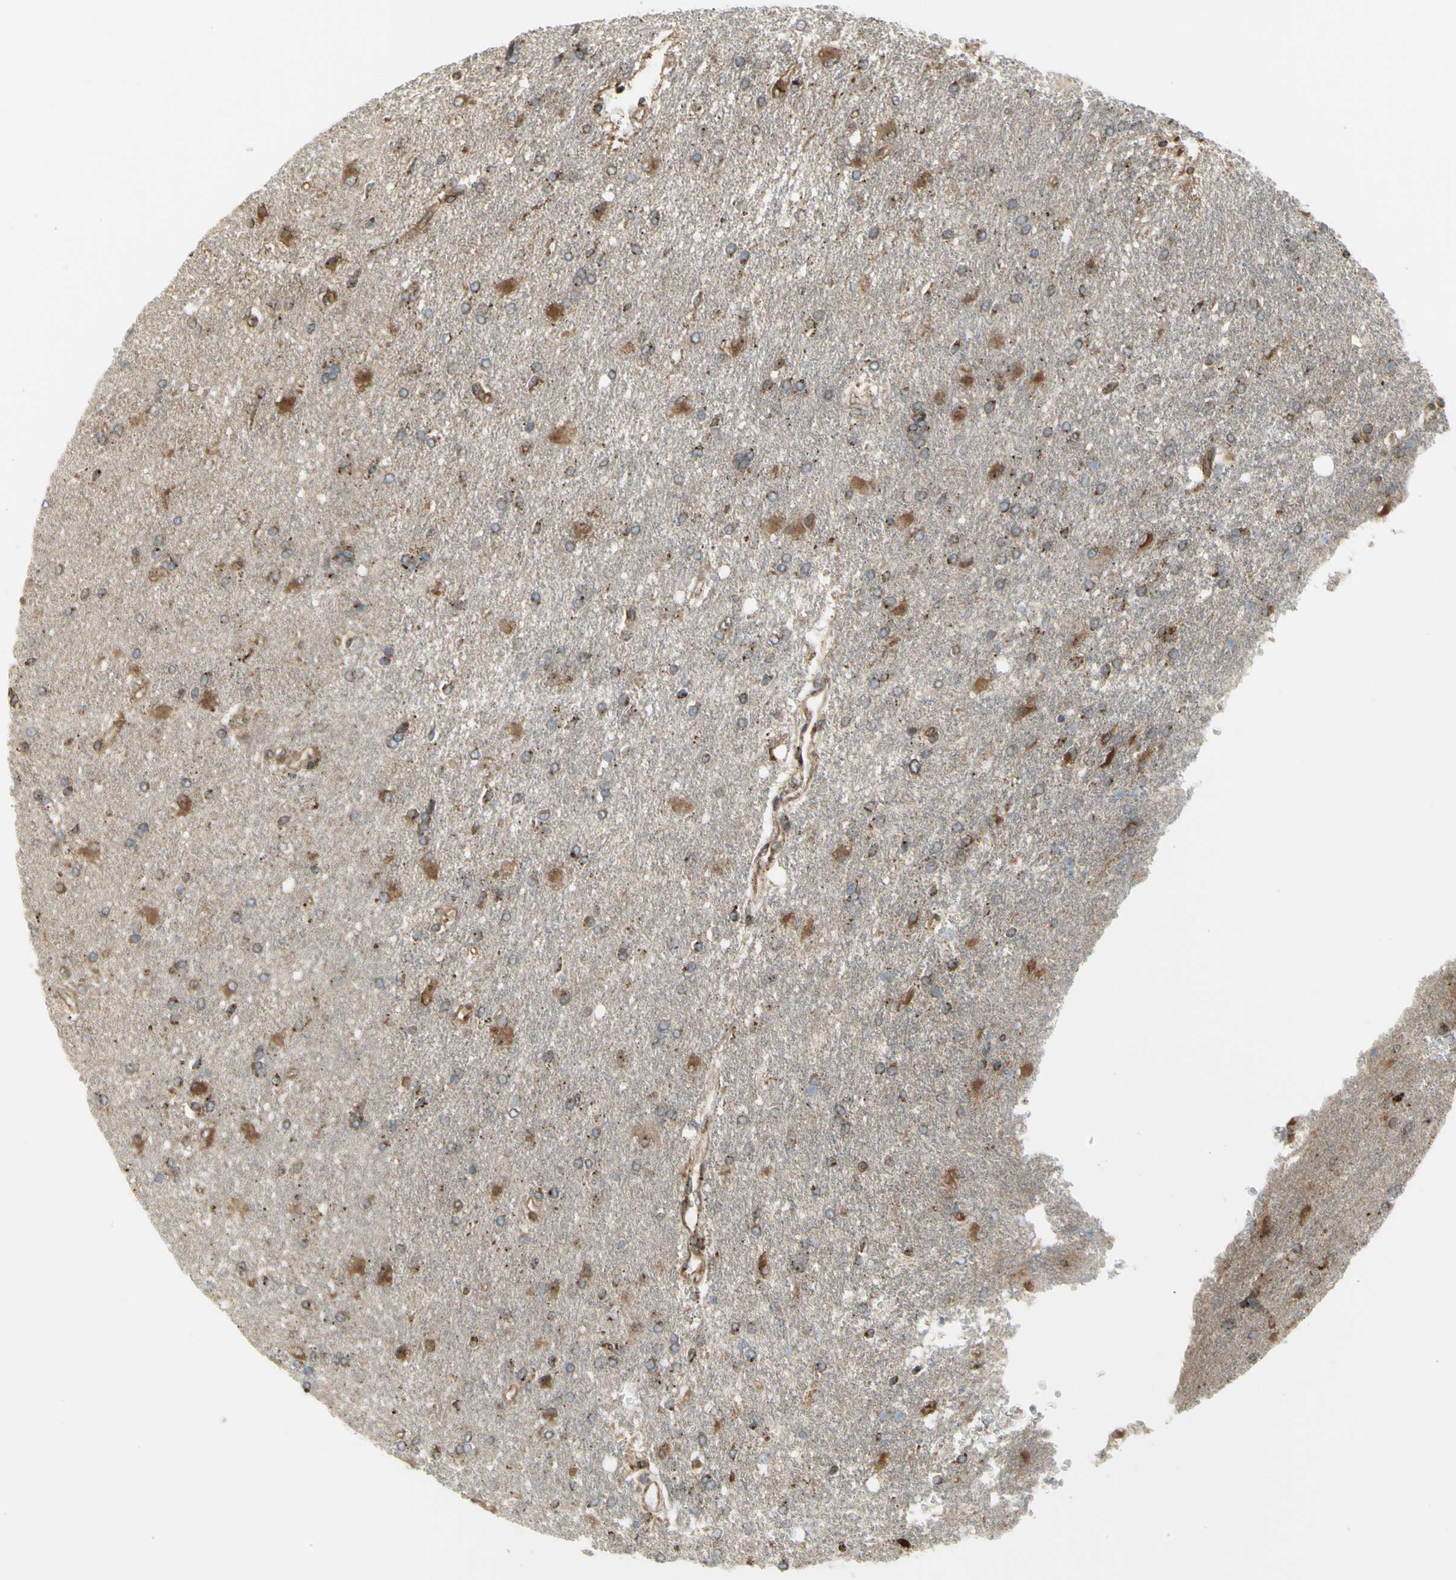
{"staining": {"intensity": "moderate", "quantity": "25%-75%", "location": "cytoplasmic/membranous"}, "tissue": "glioma", "cell_type": "Tumor cells", "image_type": "cancer", "snomed": [{"axis": "morphology", "description": "Glioma, malignant, High grade"}, {"axis": "topography", "description": "Brain"}], "caption": "Immunohistochemistry (IHC) of human glioma displays medium levels of moderate cytoplasmic/membranous staining in about 25%-75% of tumor cells.", "gene": "SLC39A9", "patient": {"sex": "male", "age": 71}}